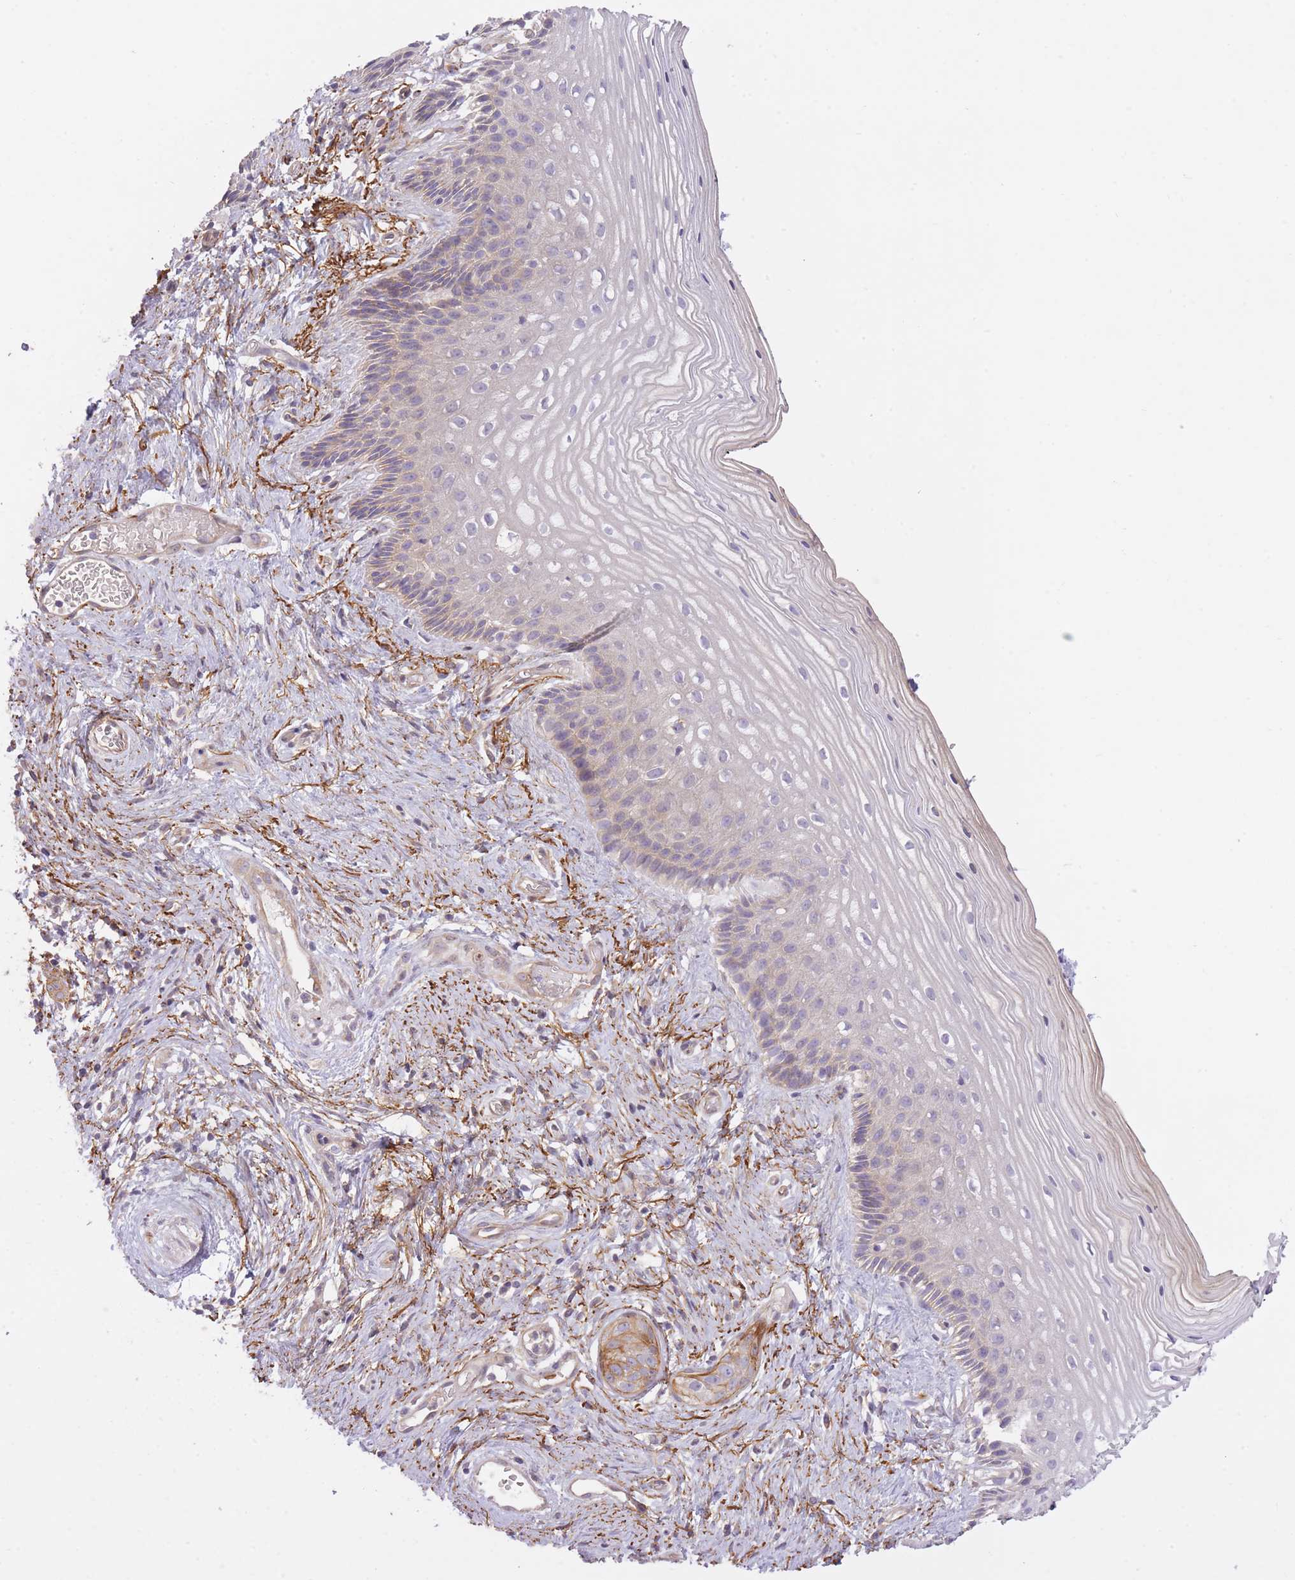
{"staining": {"intensity": "negative", "quantity": "none", "location": "none"}, "tissue": "vagina", "cell_type": "Squamous epithelial cells", "image_type": "normal", "snomed": [{"axis": "morphology", "description": "Normal tissue, NOS"}, {"axis": "topography", "description": "Vagina"}], "caption": "The immunohistochemistry micrograph has no significant expression in squamous epithelial cells of vagina.", "gene": "REV1", "patient": {"sex": "female", "age": 47}}